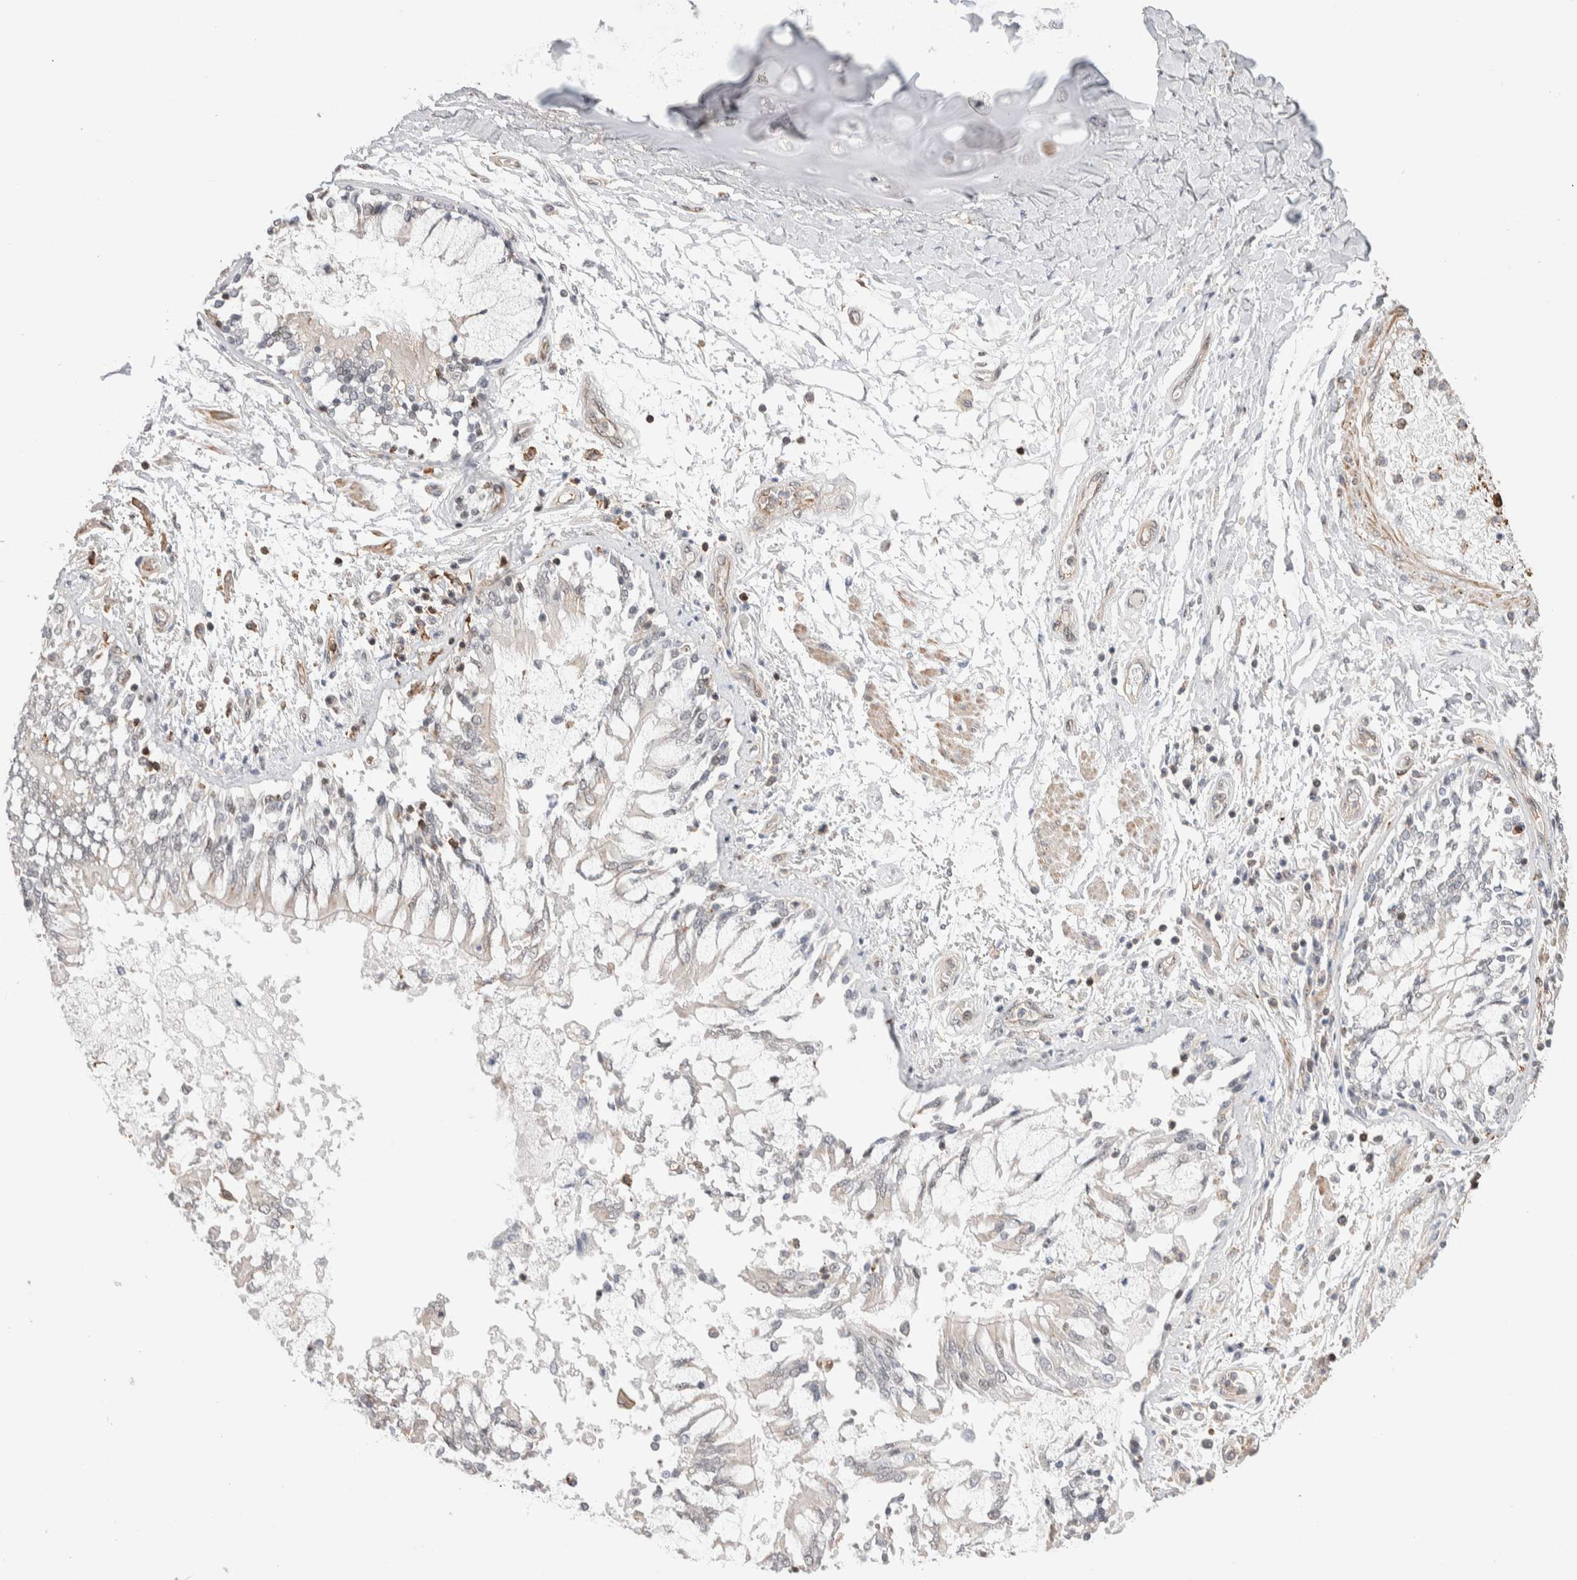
{"staining": {"intensity": "negative", "quantity": "none", "location": "none"}, "tissue": "lung cancer", "cell_type": "Tumor cells", "image_type": "cancer", "snomed": [{"axis": "morphology", "description": "Normal tissue, NOS"}, {"axis": "morphology", "description": "Squamous cell carcinoma, NOS"}, {"axis": "topography", "description": "Lymph node"}, {"axis": "topography", "description": "Cartilage tissue"}, {"axis": "topography", "description": "Bronchus"}, {"axis": "topography", "description": "Lung"}, {"axis": "topography", "description": "Peripheral nerve tissue"}], "caption": "Protein analysis of lung squamous cell carcinoma displays no significant staining in tumor cells.", "gene": "ZNF704", "patient": {"sex": "female", "age": 49}}